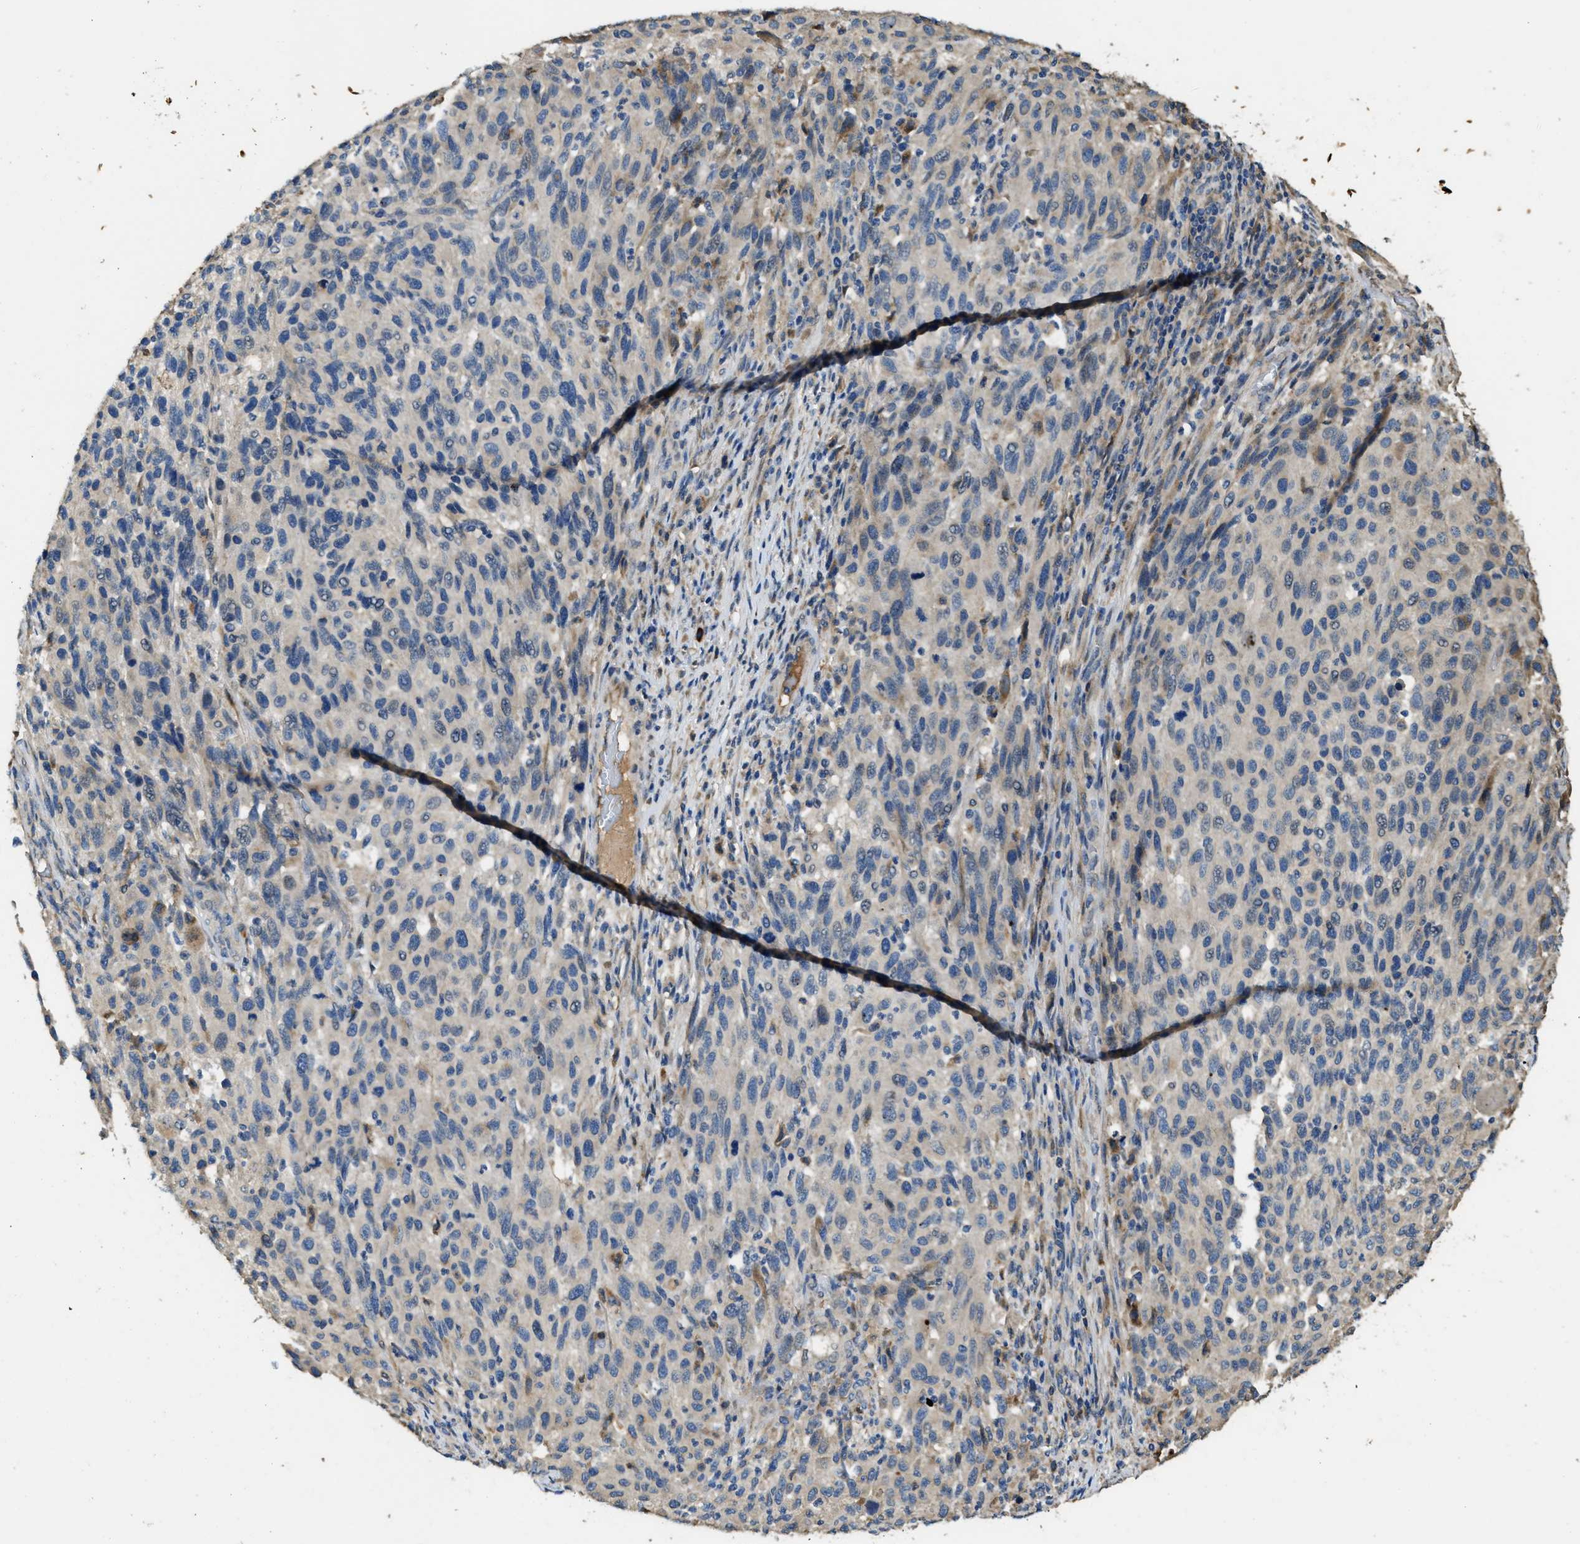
{"staining": {"intensity": "negative", "quantity": "none", "location": "none"}, "tissue": "melanoma", "cell_type": "Tumor cells", "image_type": "cancer", "snomed": [{"axis": "morphology", "description": "Malignant melanoma, Metastatic site"}, {"axis": "topography", "description": "Lymph node"}], "caption": "IHC photomicrograph of malignant melanoma (metastatic site) stained for a protein (brown), which exhibits no staining in tumor cells.", "gene": "RIPK2", "patient": {"sex": "male", "age": 61}}